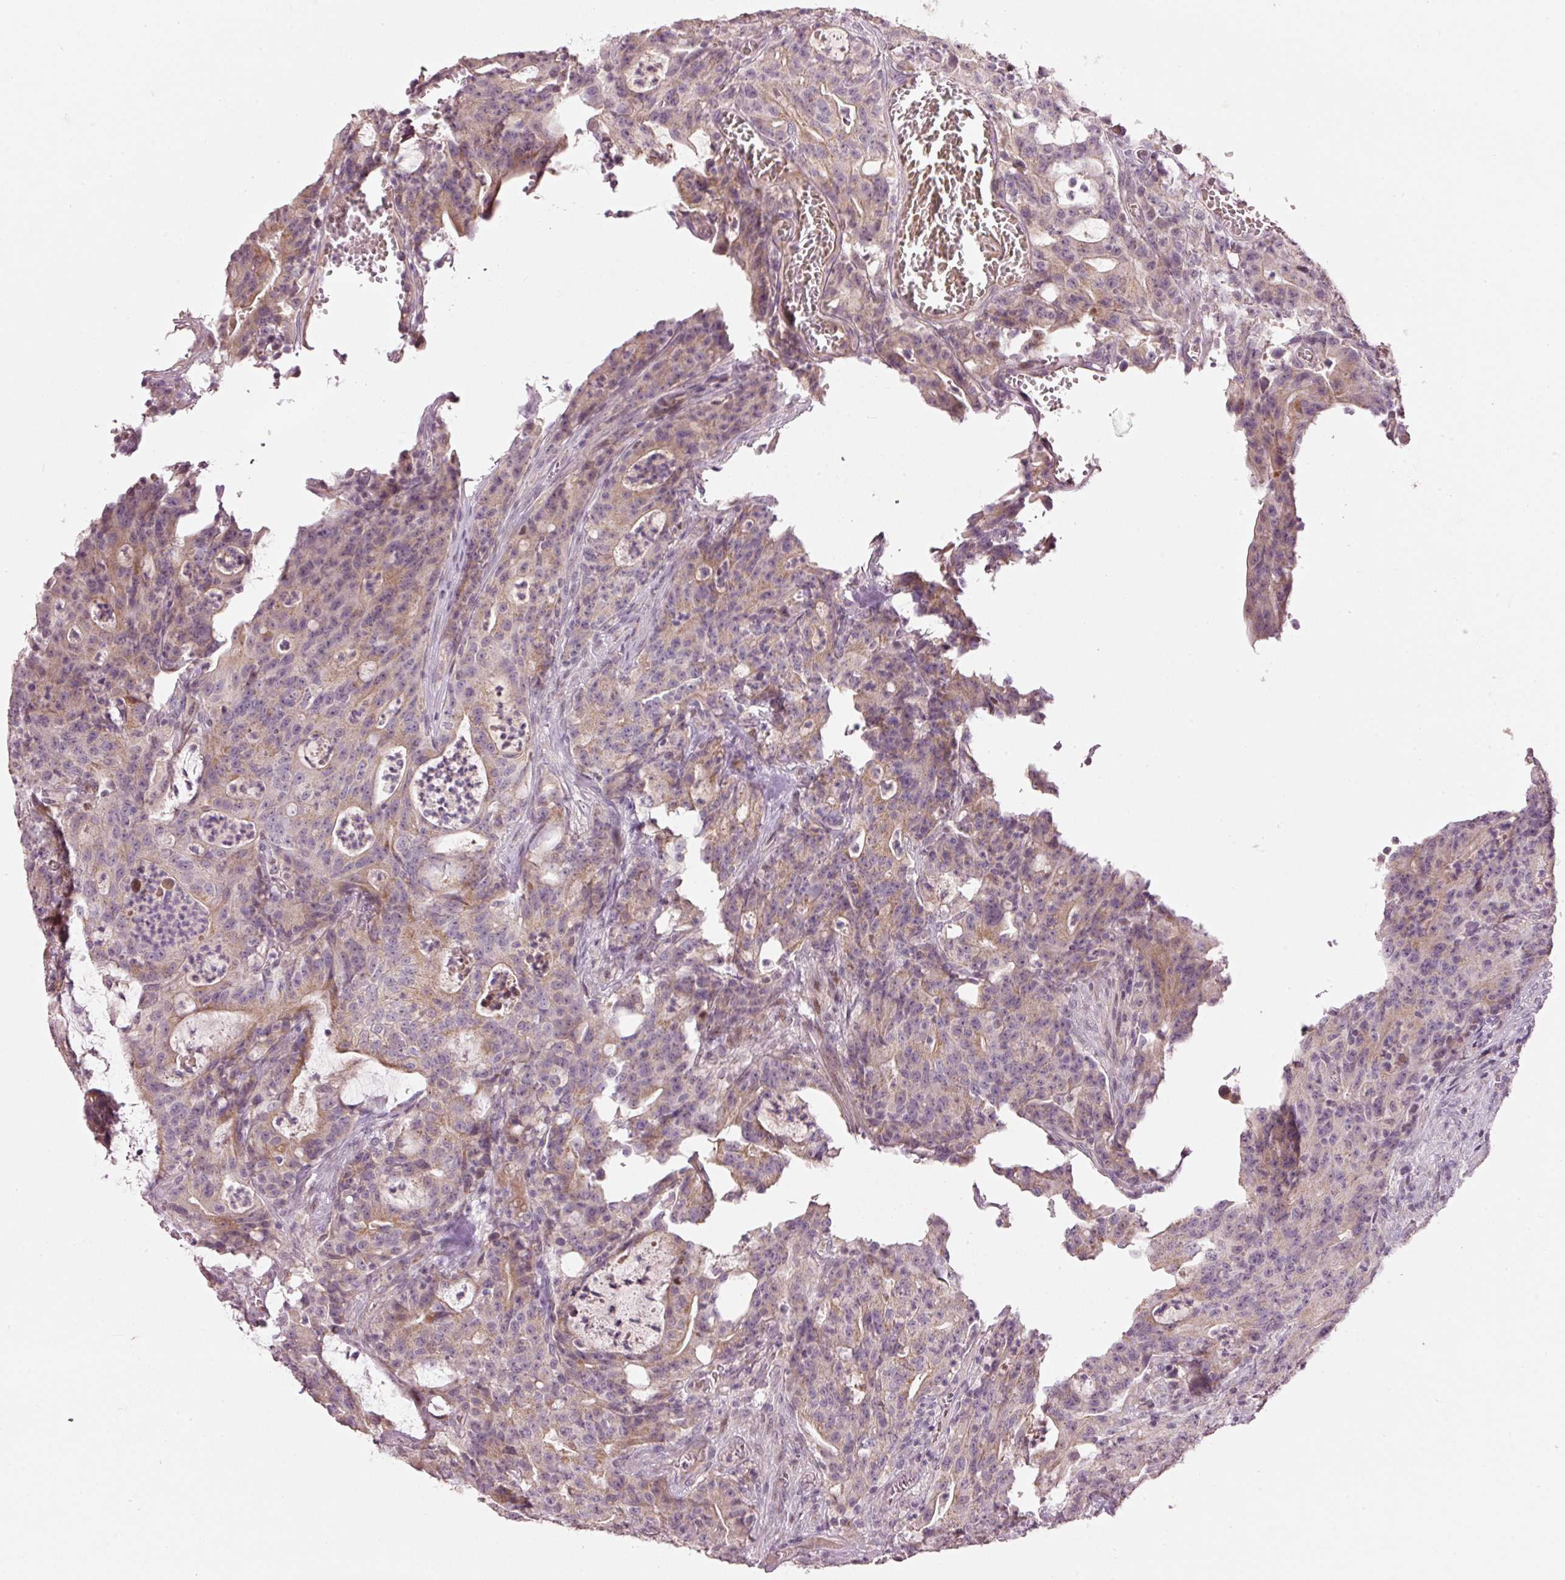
{"staining": {"intensity": "weak", "quantity": "25%-75%", "location": "cytoplasmic/membranous"}, "tissue": "colorectal cancer", "cell_type": "Tumor cells", "image_type": "cancer", "snomed": [{"axis": "morphology", "description": "Adenocarcinoma, NOS"}, {"axis": "topography", "description": "Colon"}], "caption": "Immunohistochemical staining of human adenocarcinoma (colorectal) exhibits low levels of weak cytoplasmic/membranous protein expression in approximately 25%-75% of tumor cells.", "gene": "TOB2", "patient": {"sex": "male", "age": 83}}